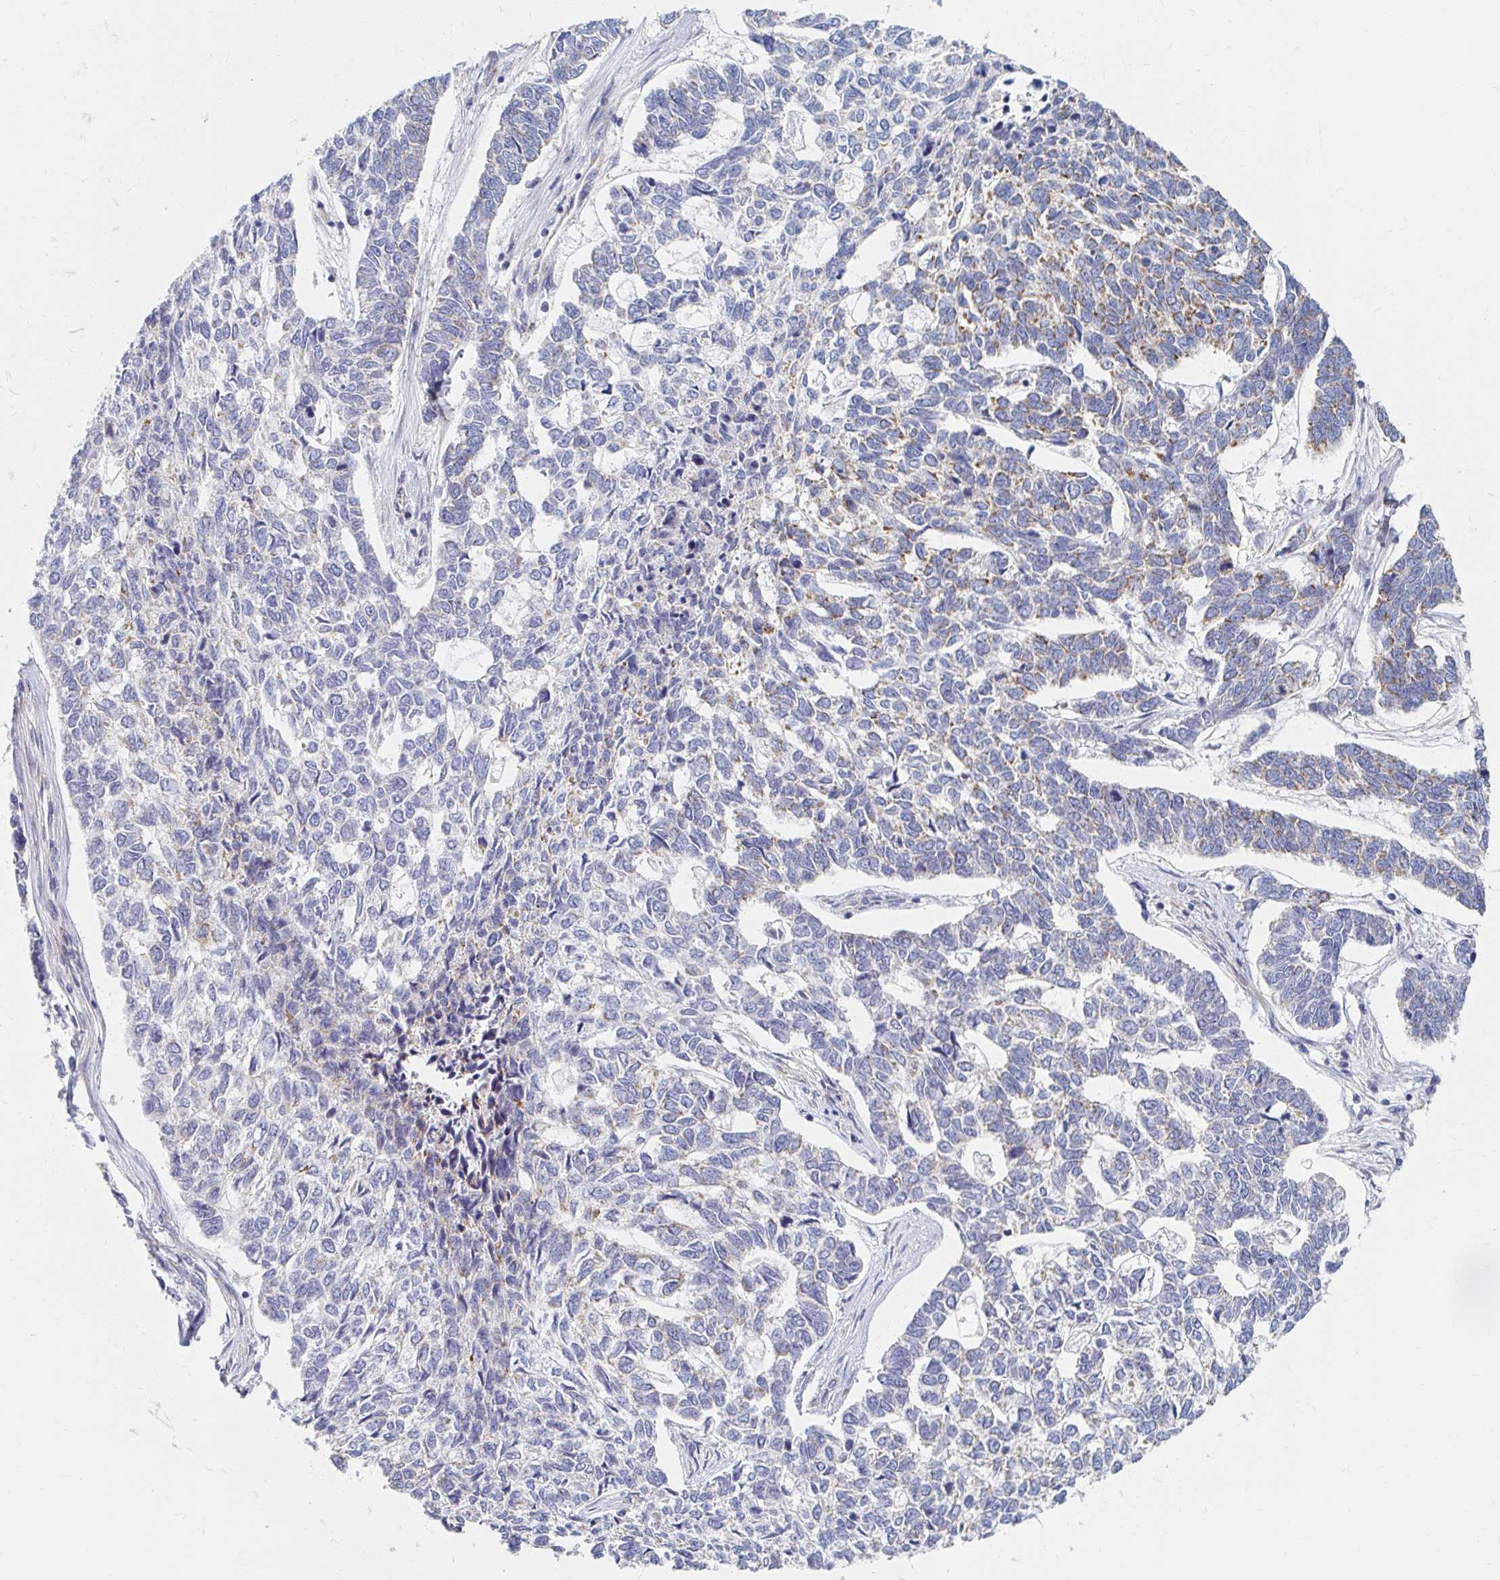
{"staining": {"intensity": "weak", "quantity": "<25%", "location": "cytoplasmic/membranous"}, "tissue": "skin cancer", "cell_type": "Tumor cells", "image_type": "cancer", "snomed": [{"axis": "morphology", "description": "Basal cell carcinoma"}, {"axis": "topography", "description": "Skin"}], "caption": "This micrograph is of skin cancer (basal cell carcinoma) stained with immunohistochemistry (IHC) to label a protein in brown with the nuclei are counter-stained blue. There is no expression in tumor cells.", "gene": "MAVS", "patient": {"sex": "female", "age": 65}}